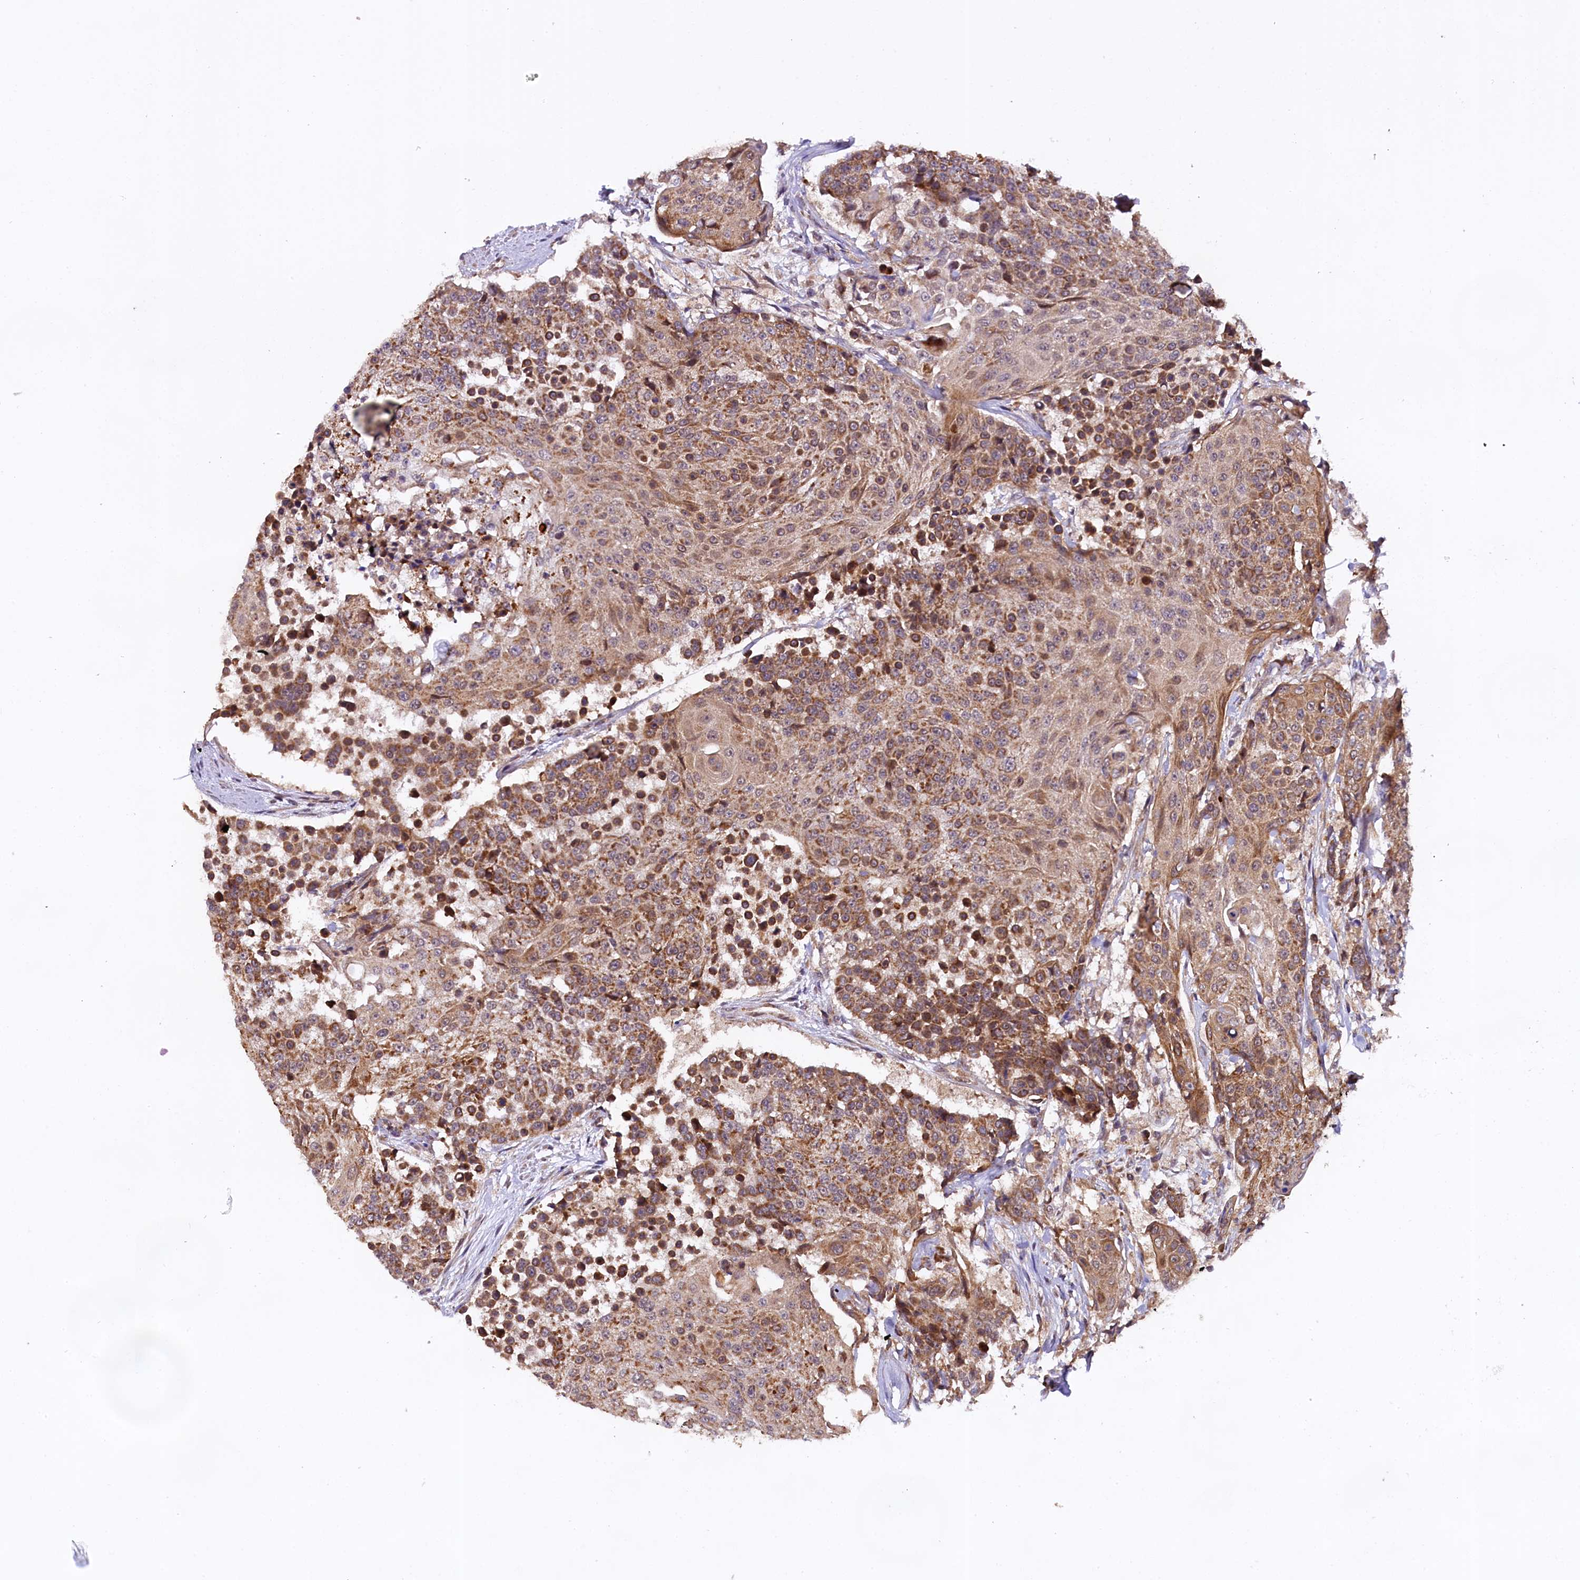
{"staining": {"intensity": "moderate", "quantity": ">75%", "location": "cytoplasmic/membranous"}, "tissue": "urothelial cancer", "cell_type": "Tumor cells", "image_type": "cancer", "snomed": [{"axis": "morphology", "description": "Urothelial carcinoma, High grade"}, {"axis": "topography", "description": "Urinary bladder"}], "caption": "A histopathology image showing moderate cytoplasmic/membranous positivity in approximately >75% of tumor cells in high-grade urothelial carcinoma, as visualized by brown immunohistochemical staining.", "gene": "DOHH", "patient": {"sex": "female", "age": 63}}